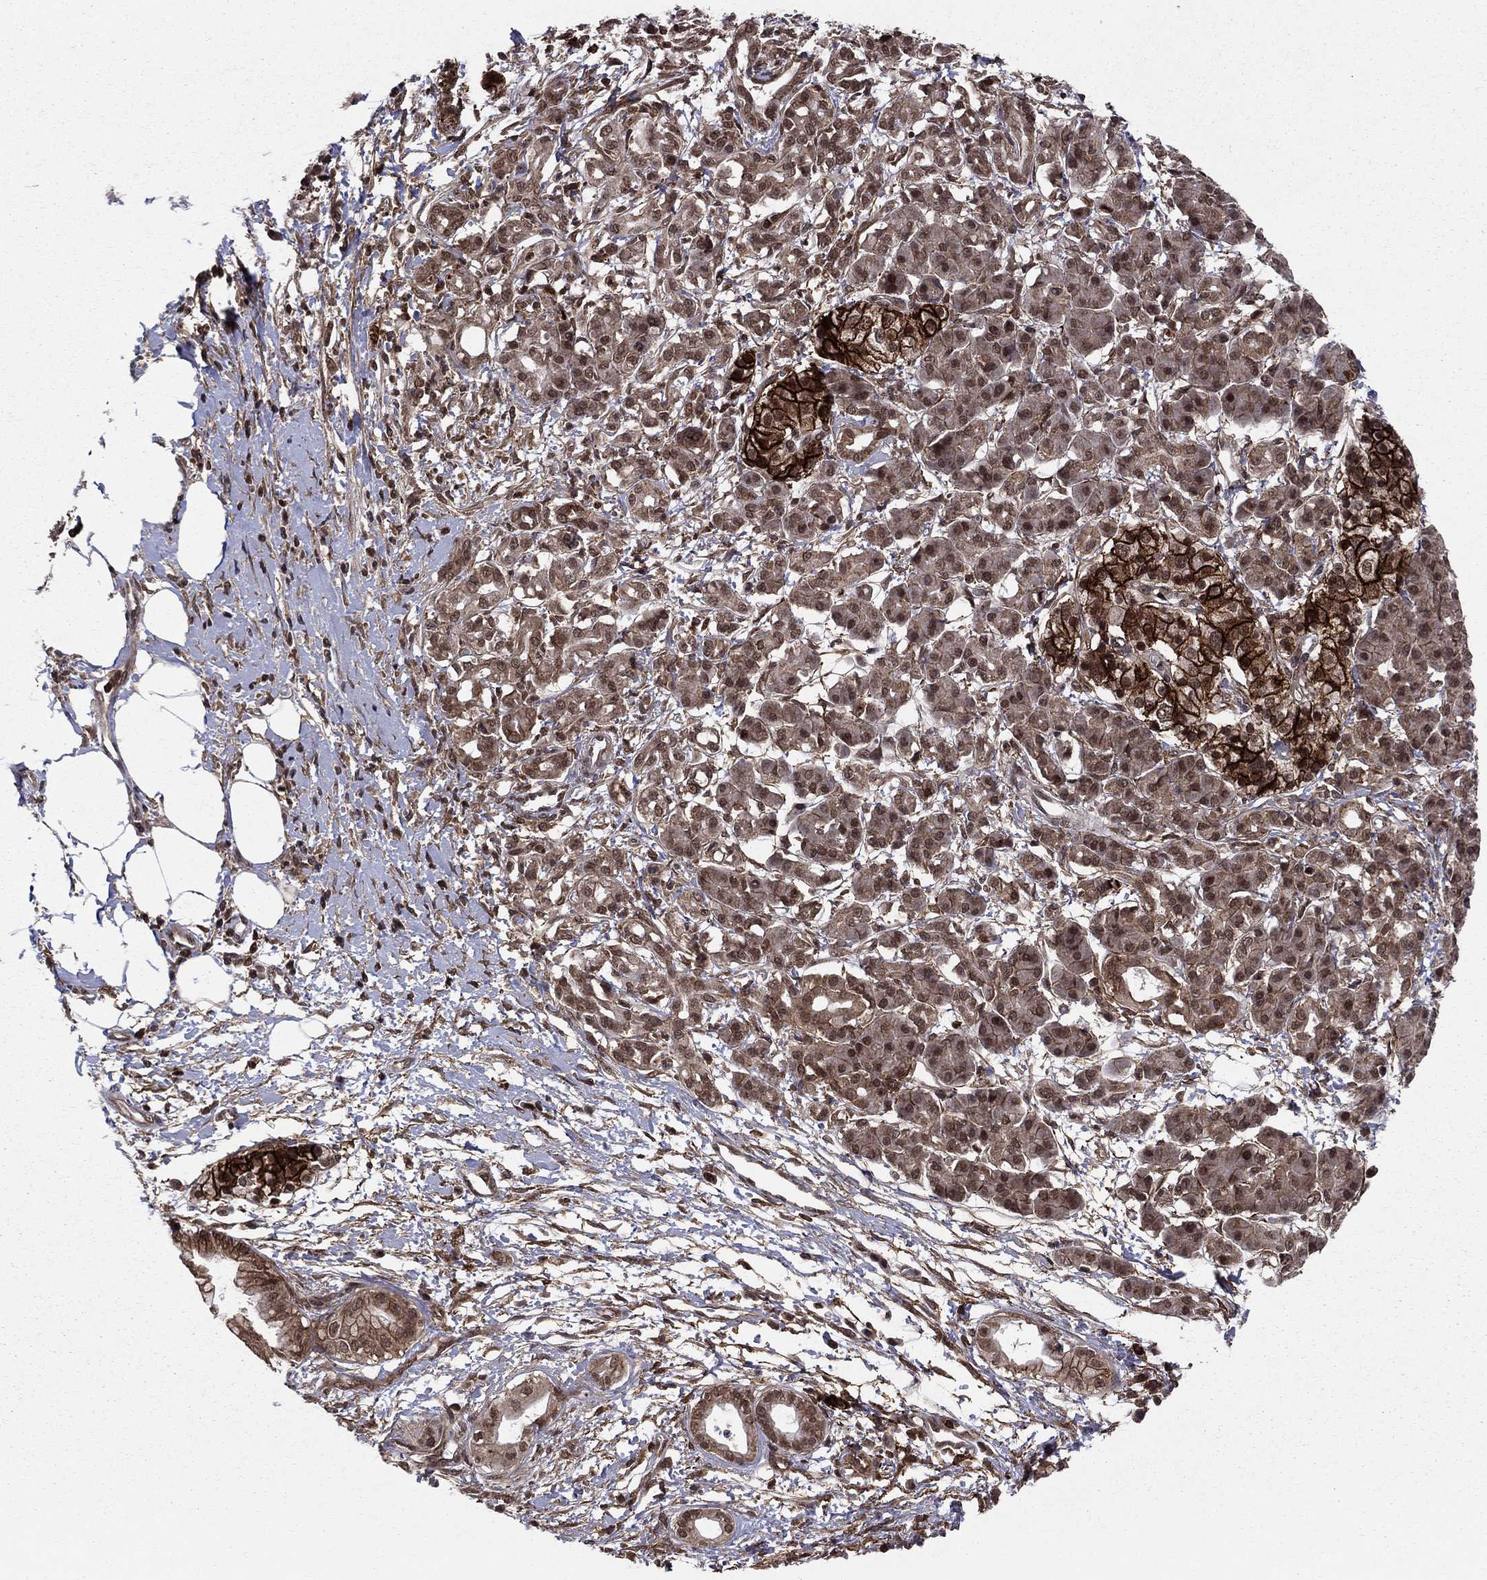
{"staining": {"intensity": "strong", "quantity": "<25%", "location": "cytoplasmic/membranous,nuclear"}, "tissue": "pancreatic cancer", "cell_type": "Tumor cells", "image_type": "cancer", "snomed": [{"axis": "morphology", "description": "Adenocarcinoma, NOS"}, {"axis": "topography", "description": "Pancreas"}], "caption": "Pancreatic adenocarcinoma stained for a protein (brown) reveals strong cytoplasmic/membranous and nuclear positive positivity in approximately <25% of tumor cells.", "gene": "SSX2IP", "patient": {"sex": "male", "age": 72}}